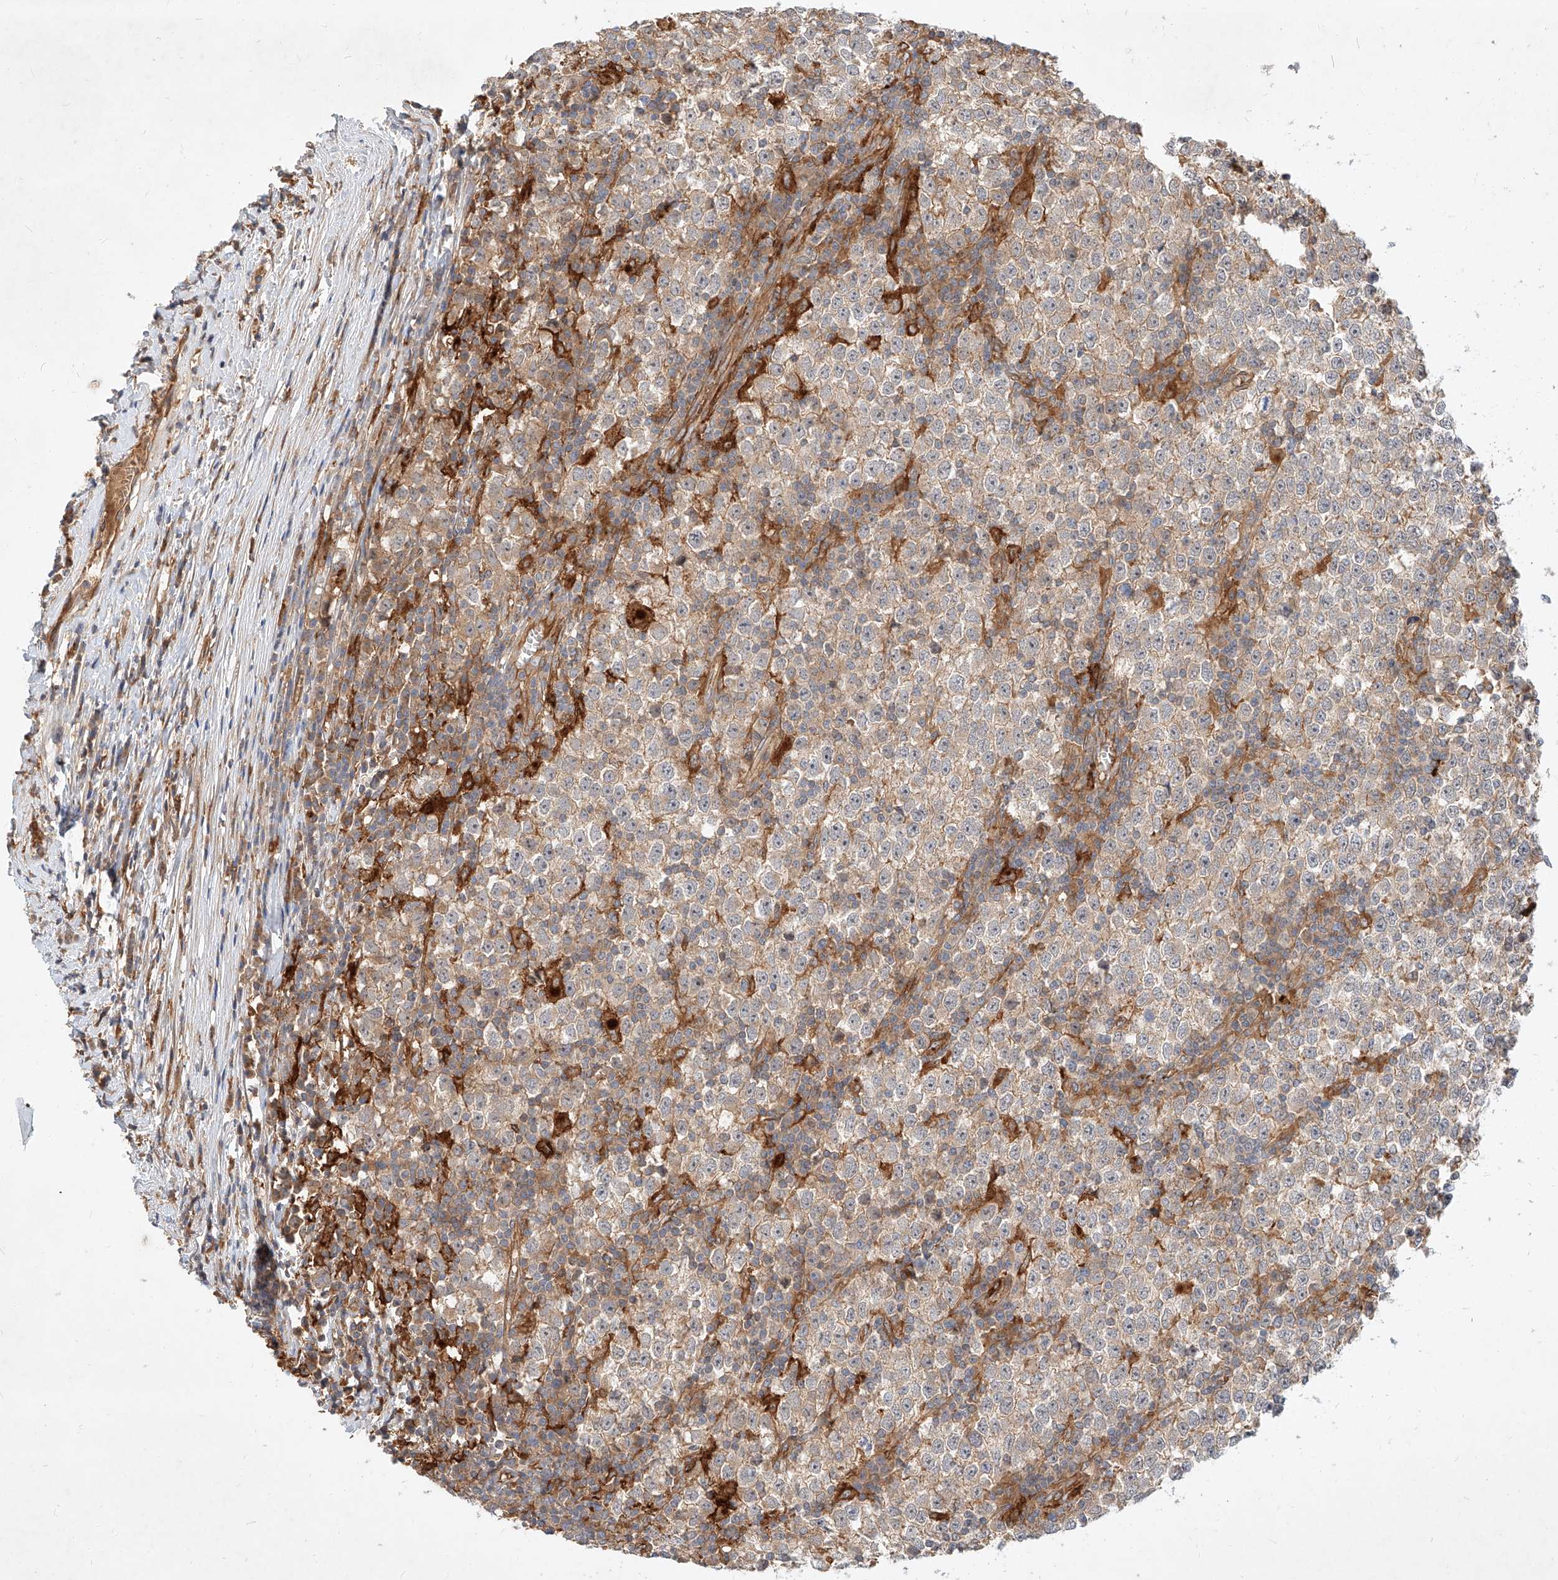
{"staining": {"intensity": "weak", "quantity": "<25%", "location": "cytoplasmic/membranous"}, "tissue": "testis cancer", "cell_type": "Tumor cells", "image_type": "cancer", "snomed": [{"axis": "morphology", "description": "Seminoma, NOS"}, {"axis": "topography", "description": "Testis"}], "caption": "Seminoma (testis) was stained to show a protein in brown. There is no significant positivity in tumor cells.", "gene": "NFAM1", "patient": {"sex": "male", "age": 65}}